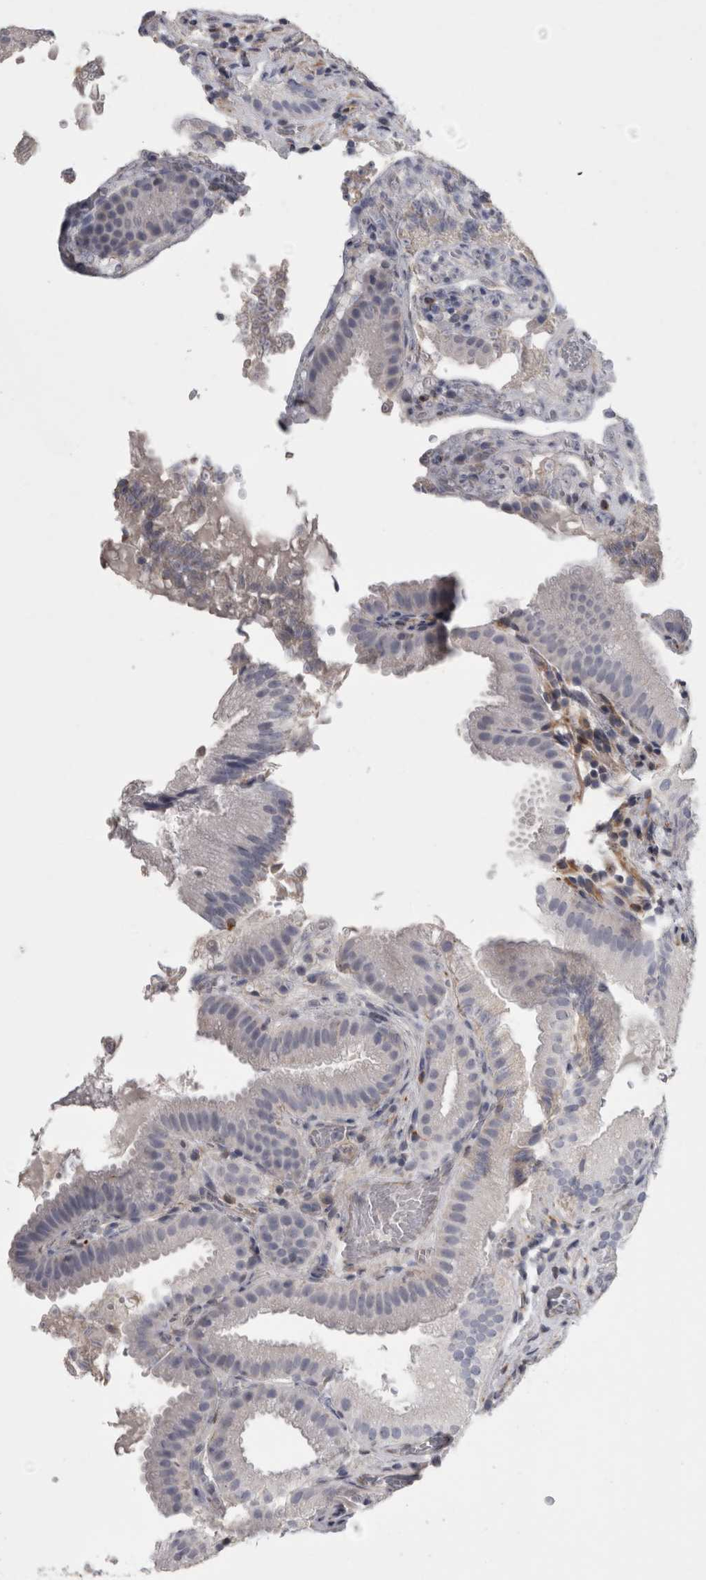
{"staining": {"intensity": "negative", "quantity": "none", "location": "none"}, "tissue": "gallbladder", "cell_type": "Glandular cells", "image_type": "normal", "snomed": [{"axis": "morphology", "description": "Normal tissue, NOS"}, {"axis": "topography", "description": "Gallbladder"}], "caption": "Immunohistochemistry image of normal gallbladder: gallbladder stained with DAB reveals no significant protein staining in glandular cells.", "gene": "ACOT7", "patient": {"sex": "female", "age": 30}}